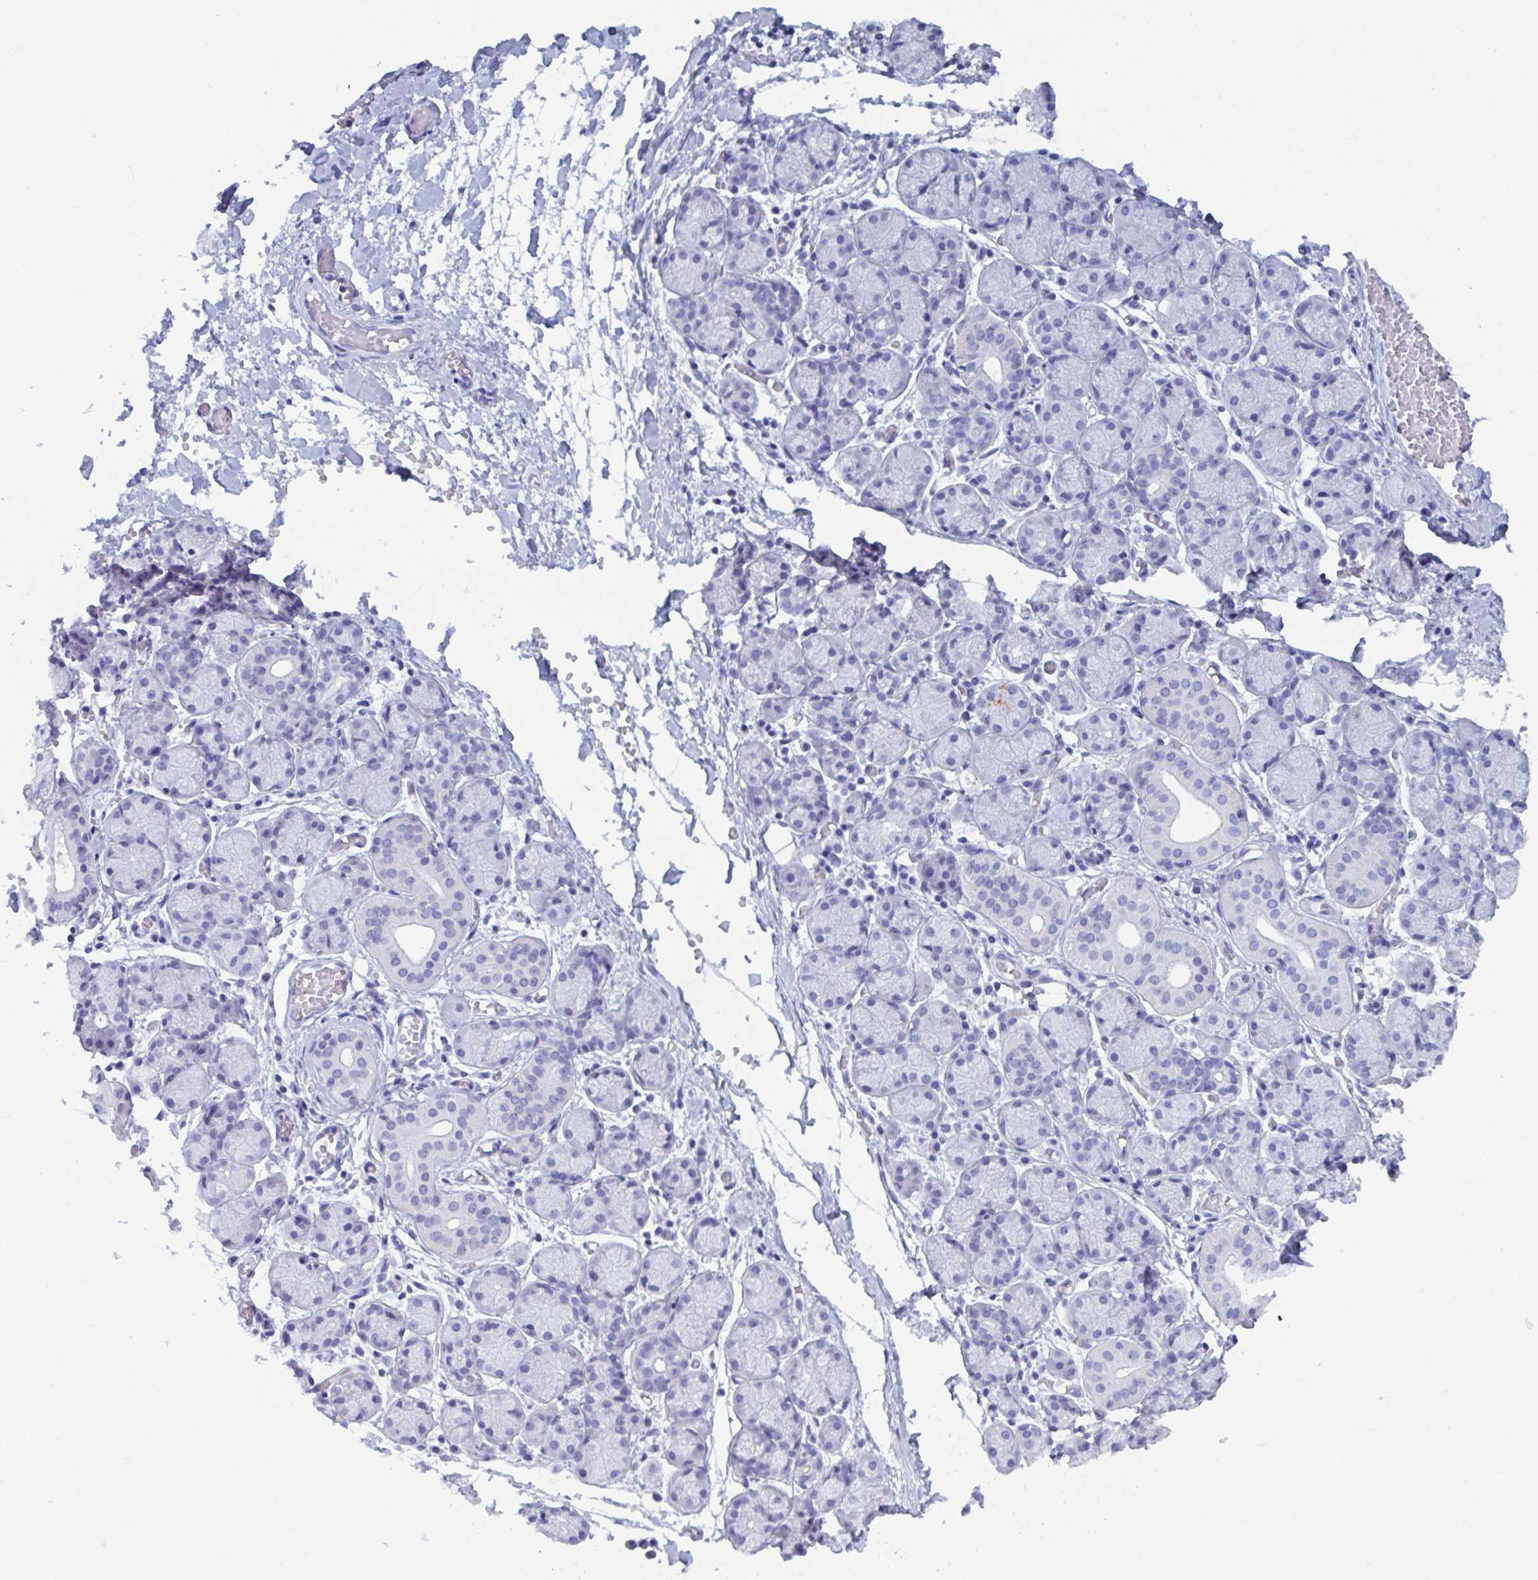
{"staining": {"intensity": "negative", "quantity": "none", "location": "none"}, "tissue": "salivary gland", "cell_type": "Glandular cells", "image_type": "normal", "snomed": [{"axis": "morphology", "description": "Normal tissue, NOS"}, {"axis": "topography", "description": "Salivary gland"}], "caption": "The histopathology image reveals no staining of glandular cells in normal salivary gland. (Stains: DAB (3,3'-diaminobenzidine) immunohistochemistry with hematoxylin counter stain, Microscopy: brightfield microscopy at high magnification).", "gene": "CDX4", "patient": {"sex": "female", "age": 24}}